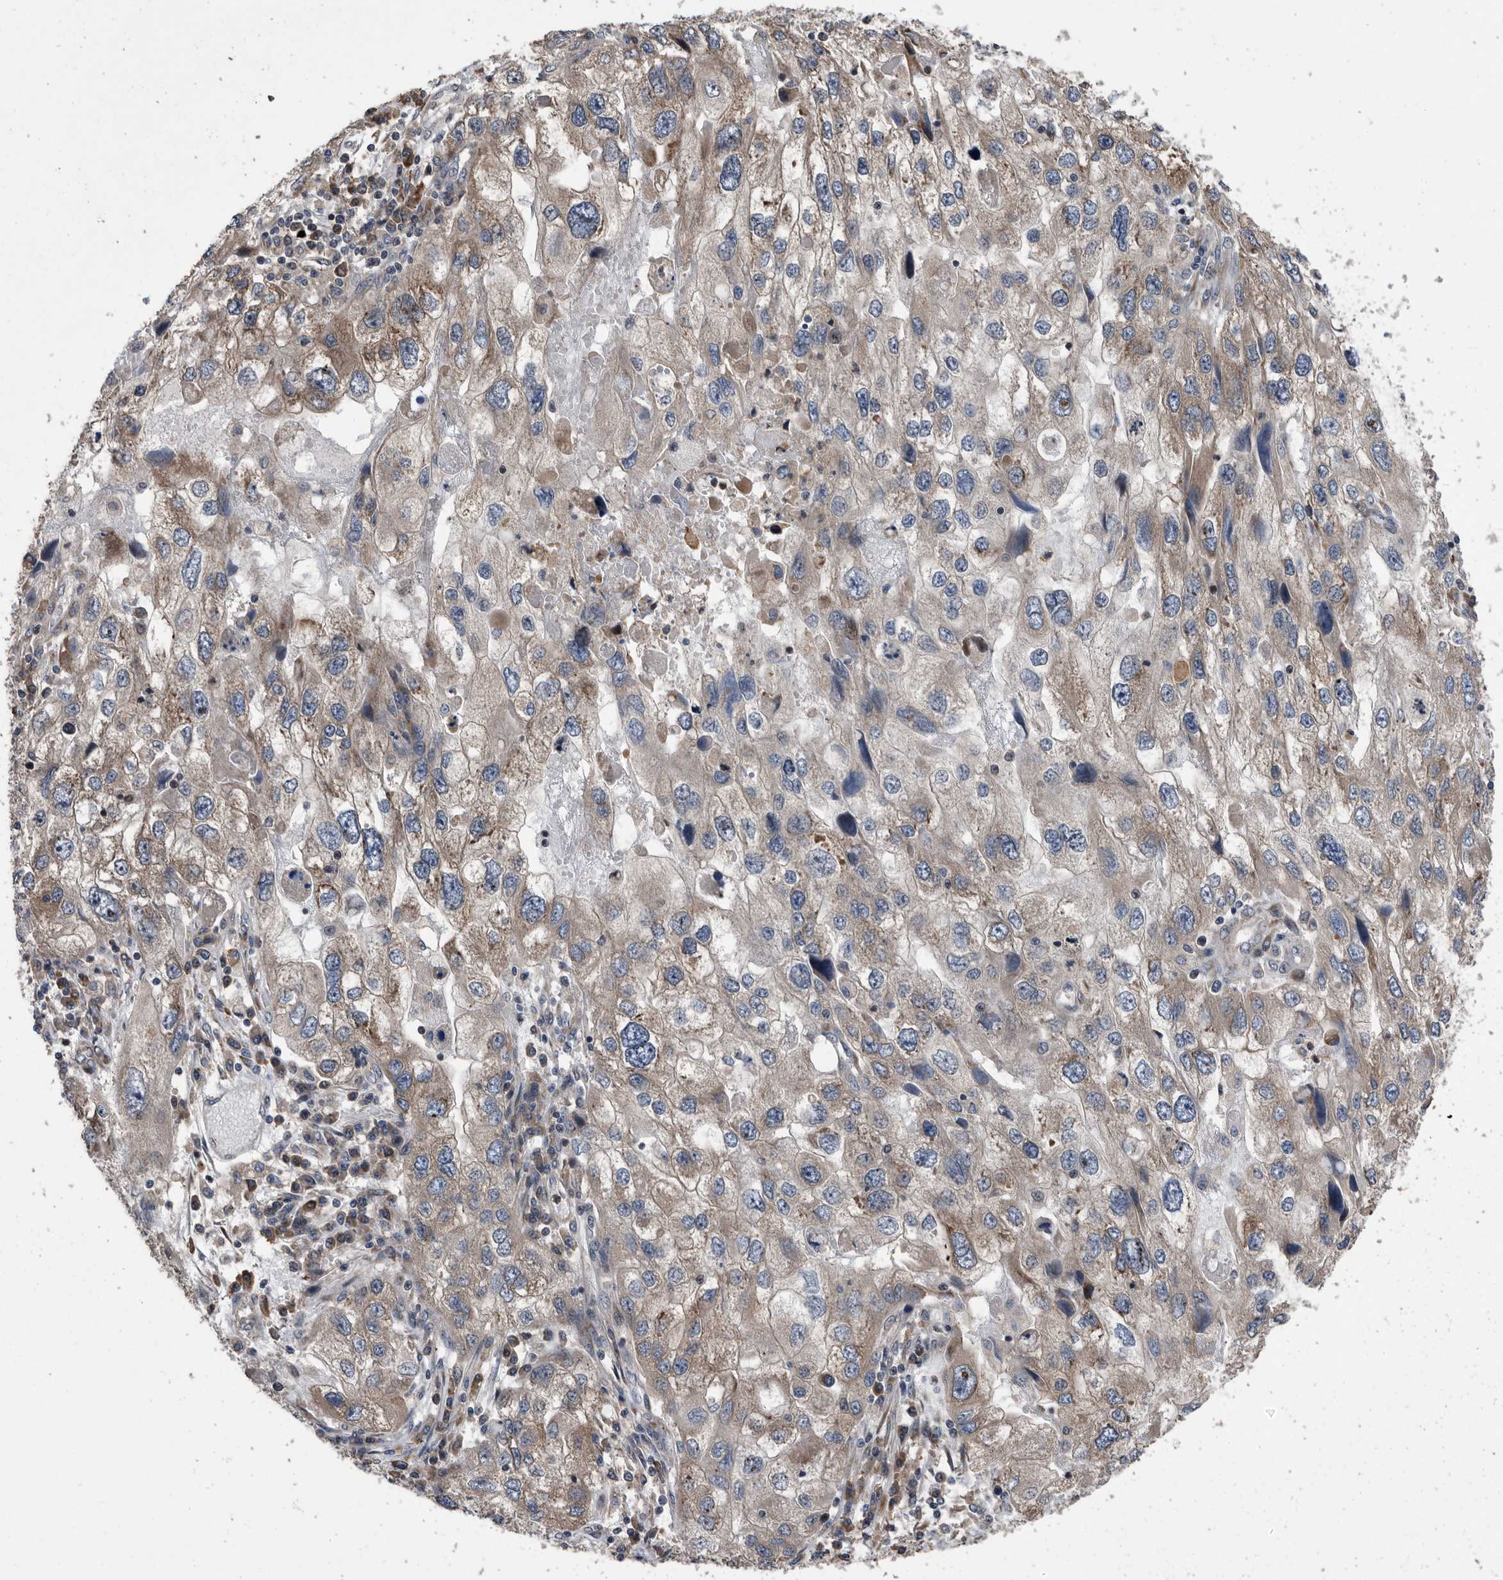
{"staining": {"intensity": "moderate", "quantity": "25%-75%", "location": "cytoplasmic/membranous"}, "tissue": "endometrial cancer", "cell_type": "Tumor cells", "image_type": "cancer", "snomed": [{"axis": "morphology", "description": "Adenocarcinoma, NOS"}, {"axis": "topography", "description": "Endometrium"}], "caption": "Endometrial cancer (adenocarcinoma) stained for a protein (brown) exhibits moderate cytoplasmic/membranous positive expression in approximately 25%-75% of tumor cells.", "gene": "SERINC2", "patient": {"sex": "female", "age": 49}}